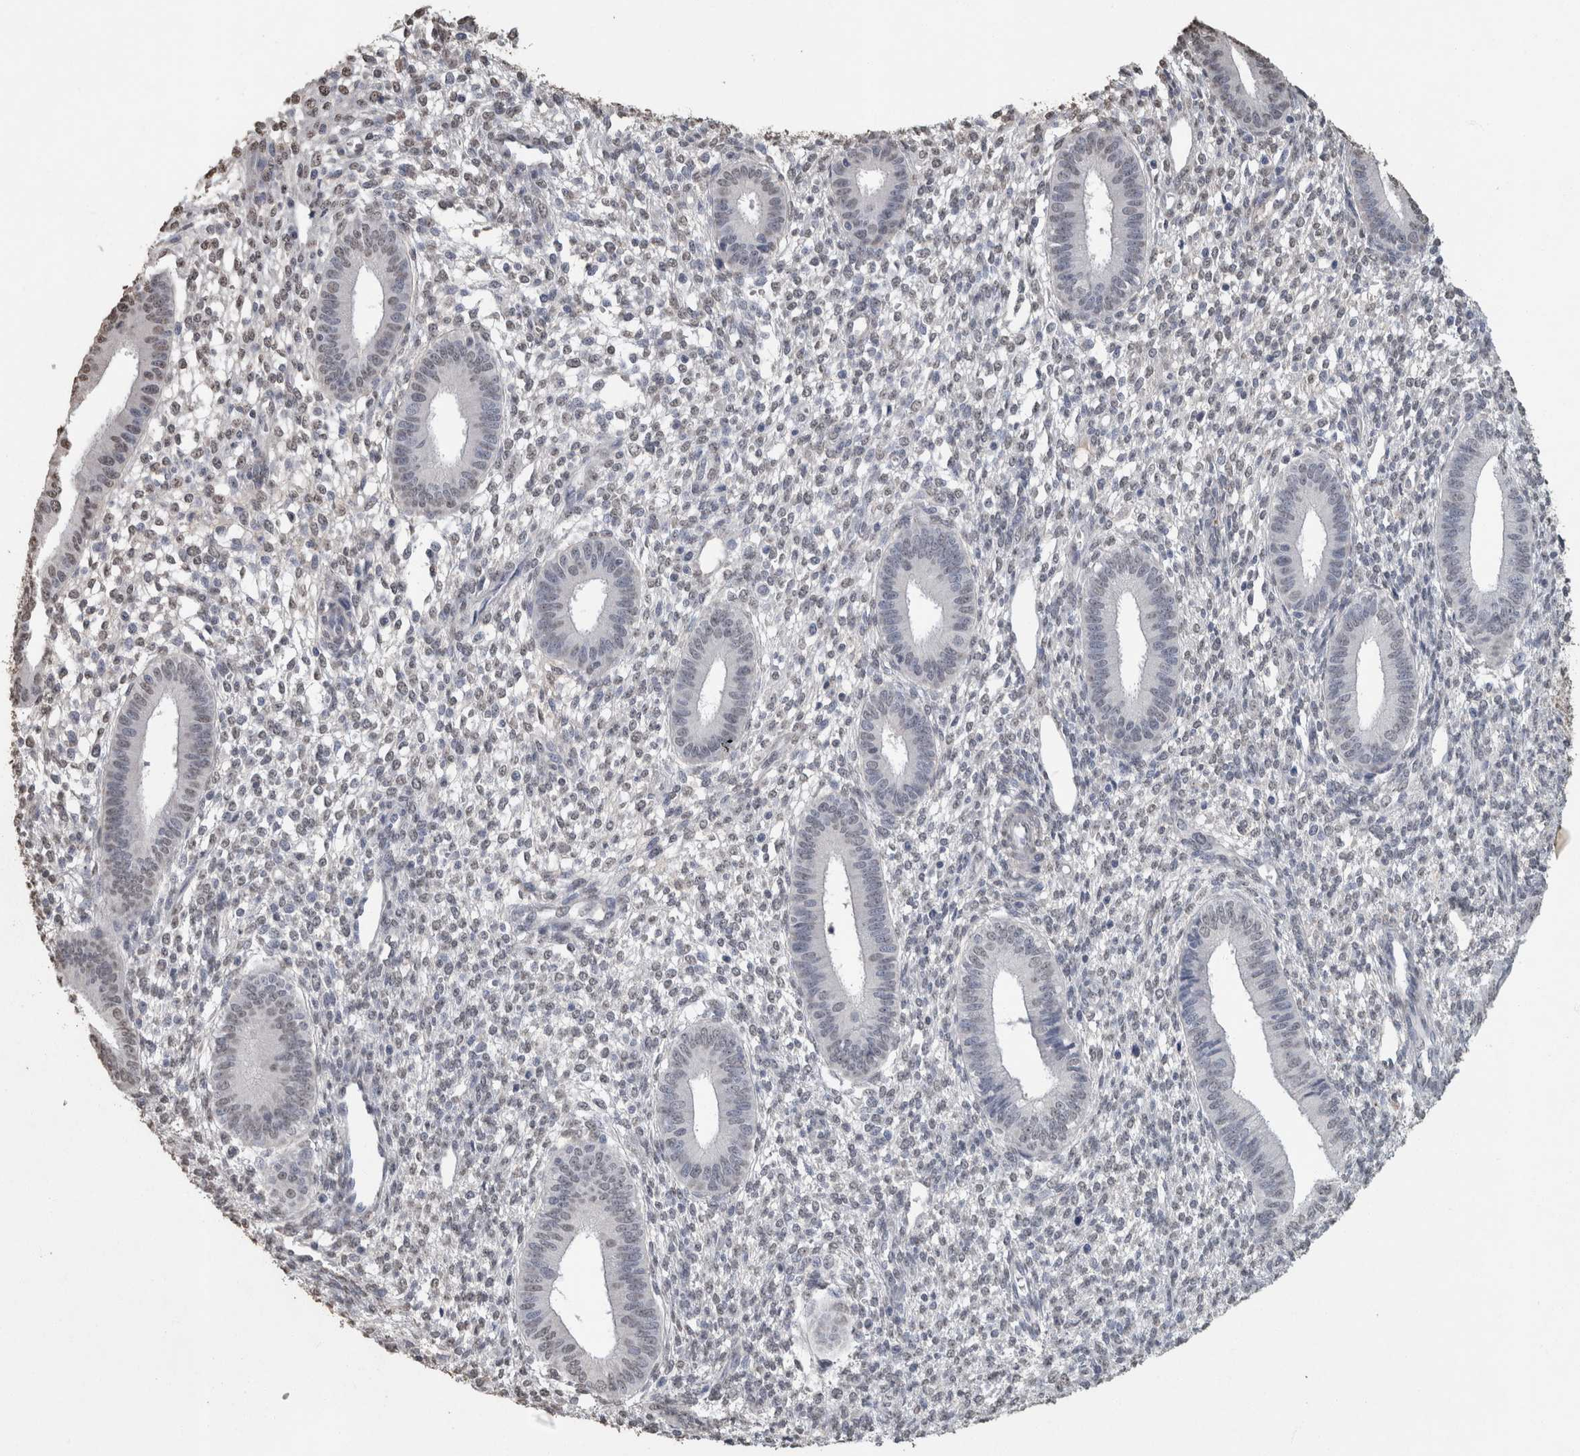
{"staining": {"intensity": "weak", "quantity": "<25%", "location": "nuclear"}, "tissue": "endometrium", "cell_type": "Cells in endometrial stroma", "image_type": "normal", "snomed": [{"axis": "morphology", "description": "Normal tissue, NOS"}, {"axis": "topography", "description": "Endometrium"}], "caption": "Immunohistochemistry (IHC) photomicrograph of benign human endometrium stained for a protein (brown), which demonstrates no expression in cells in endometrial stroma.", "gene": "LTBP1", "patient": {"sex": "female", "age": 46}}